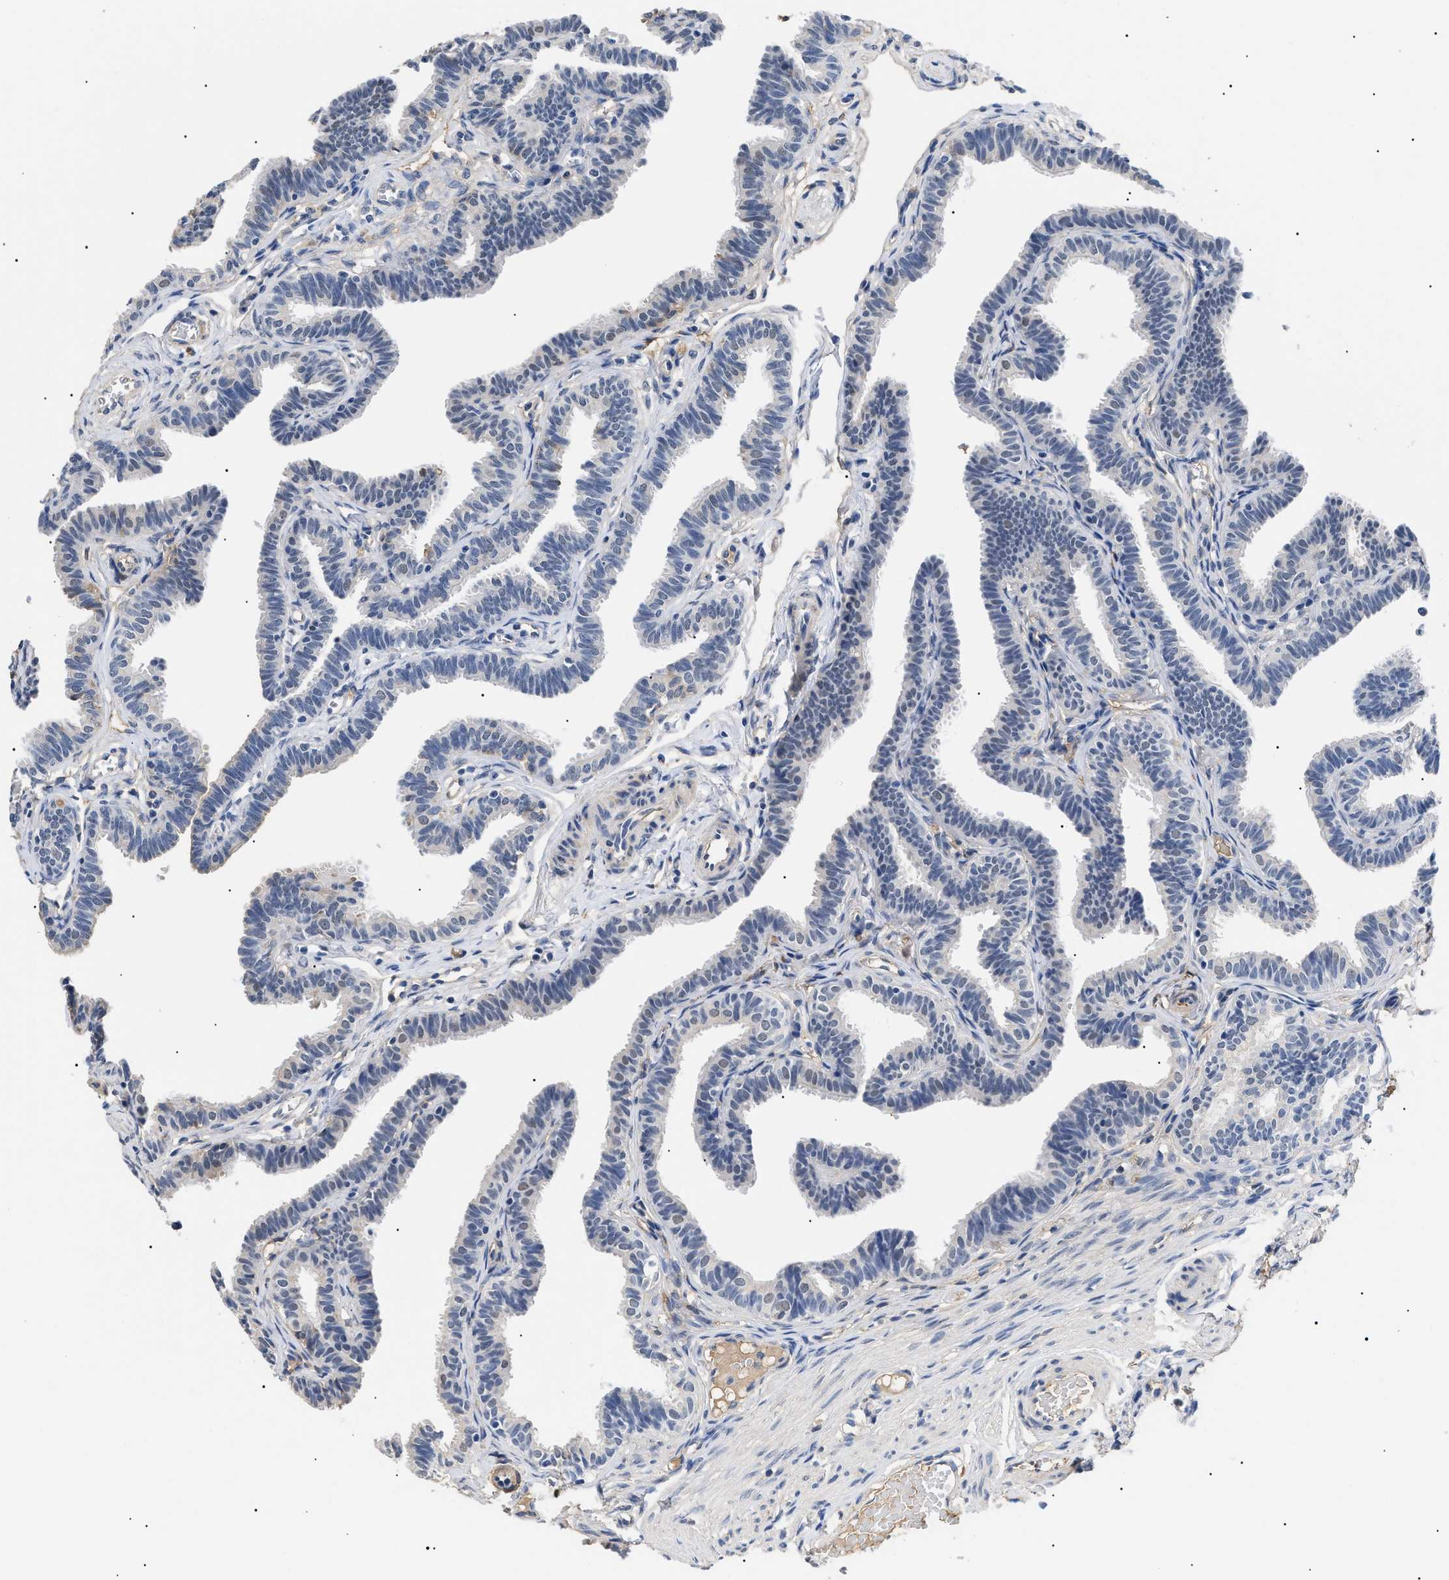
{"staining": {"intensity": "negative", "quantity": "none", "location": "none"}, "tissue": "fallopian tube", "cell_type": "Glandular cells", "image_type": "normal", "snomed": [{"axis": "morphology", "description": "Normal tissue, NOS"}, {"axis": "topography", "description": "Fallopian tube"}, {"axis": "topography", "description": "Ovary"}], "caption": "The immunohistochemistry (IHC) photomicrograph has no significant staining in glandular cells of fallopian tube.", "gene": "PRRT2", "patient": {"sex": "female", "age": 23}}